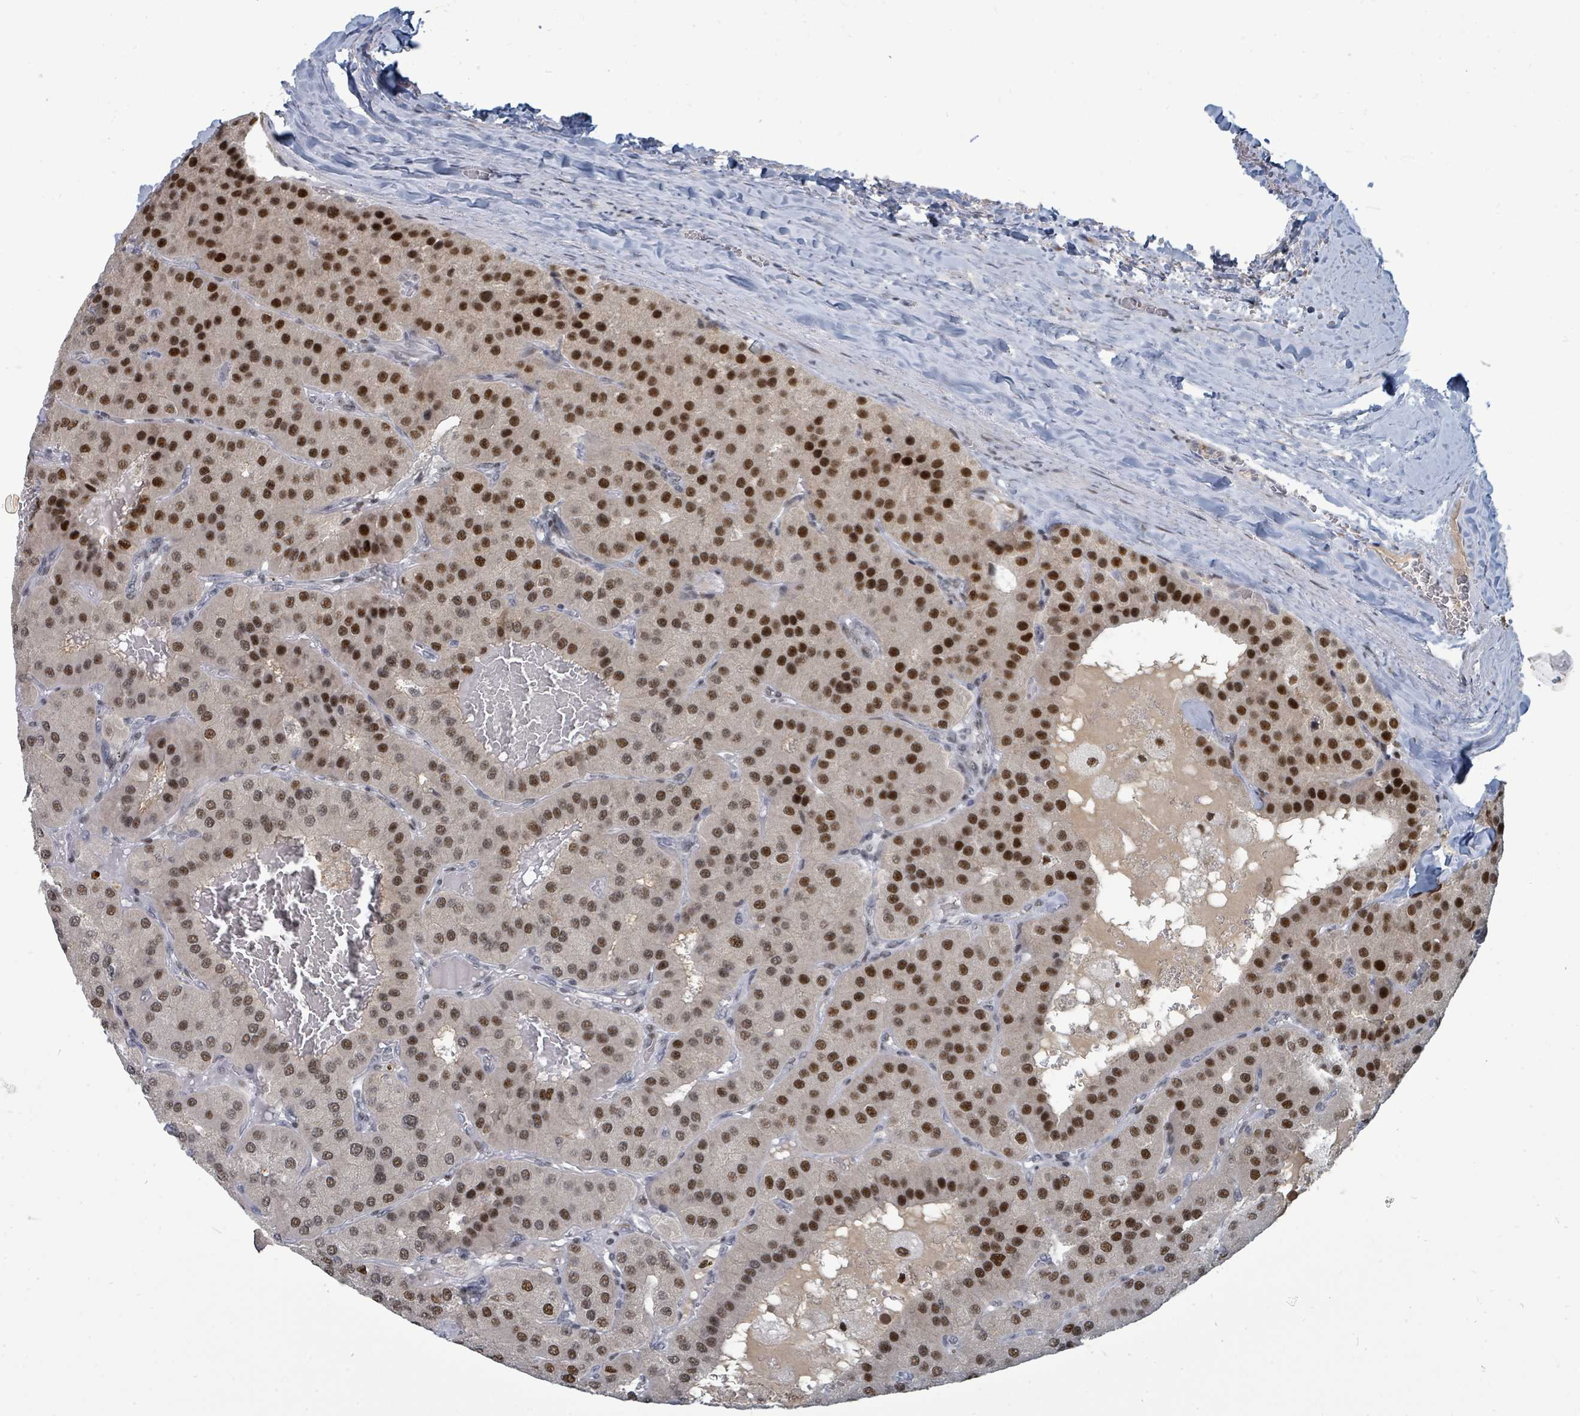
{"staining": {"intensity": "strong", "quantity": ">75%", "location": "nuclear"}, "tissue": "parathyroid gland", "cell_type": "Glandular cells", "image_type": "normal", "snomed": [{"axis": "morphology", "description": "Normal tissue, NOS"}, {"axis": "morphology", "description": "Adenoma, NOS"}, {"axis": "topography", "description": "Parathyroid gland"}], "caption": "The photomicrograph displays immunohistochemical staining of normal parathyroid gland. There is strong nuclear expression is present in approximately >75% of glandular cells.", "gene": "UCK1", "patient": {"sex": "female", "age": 86}}